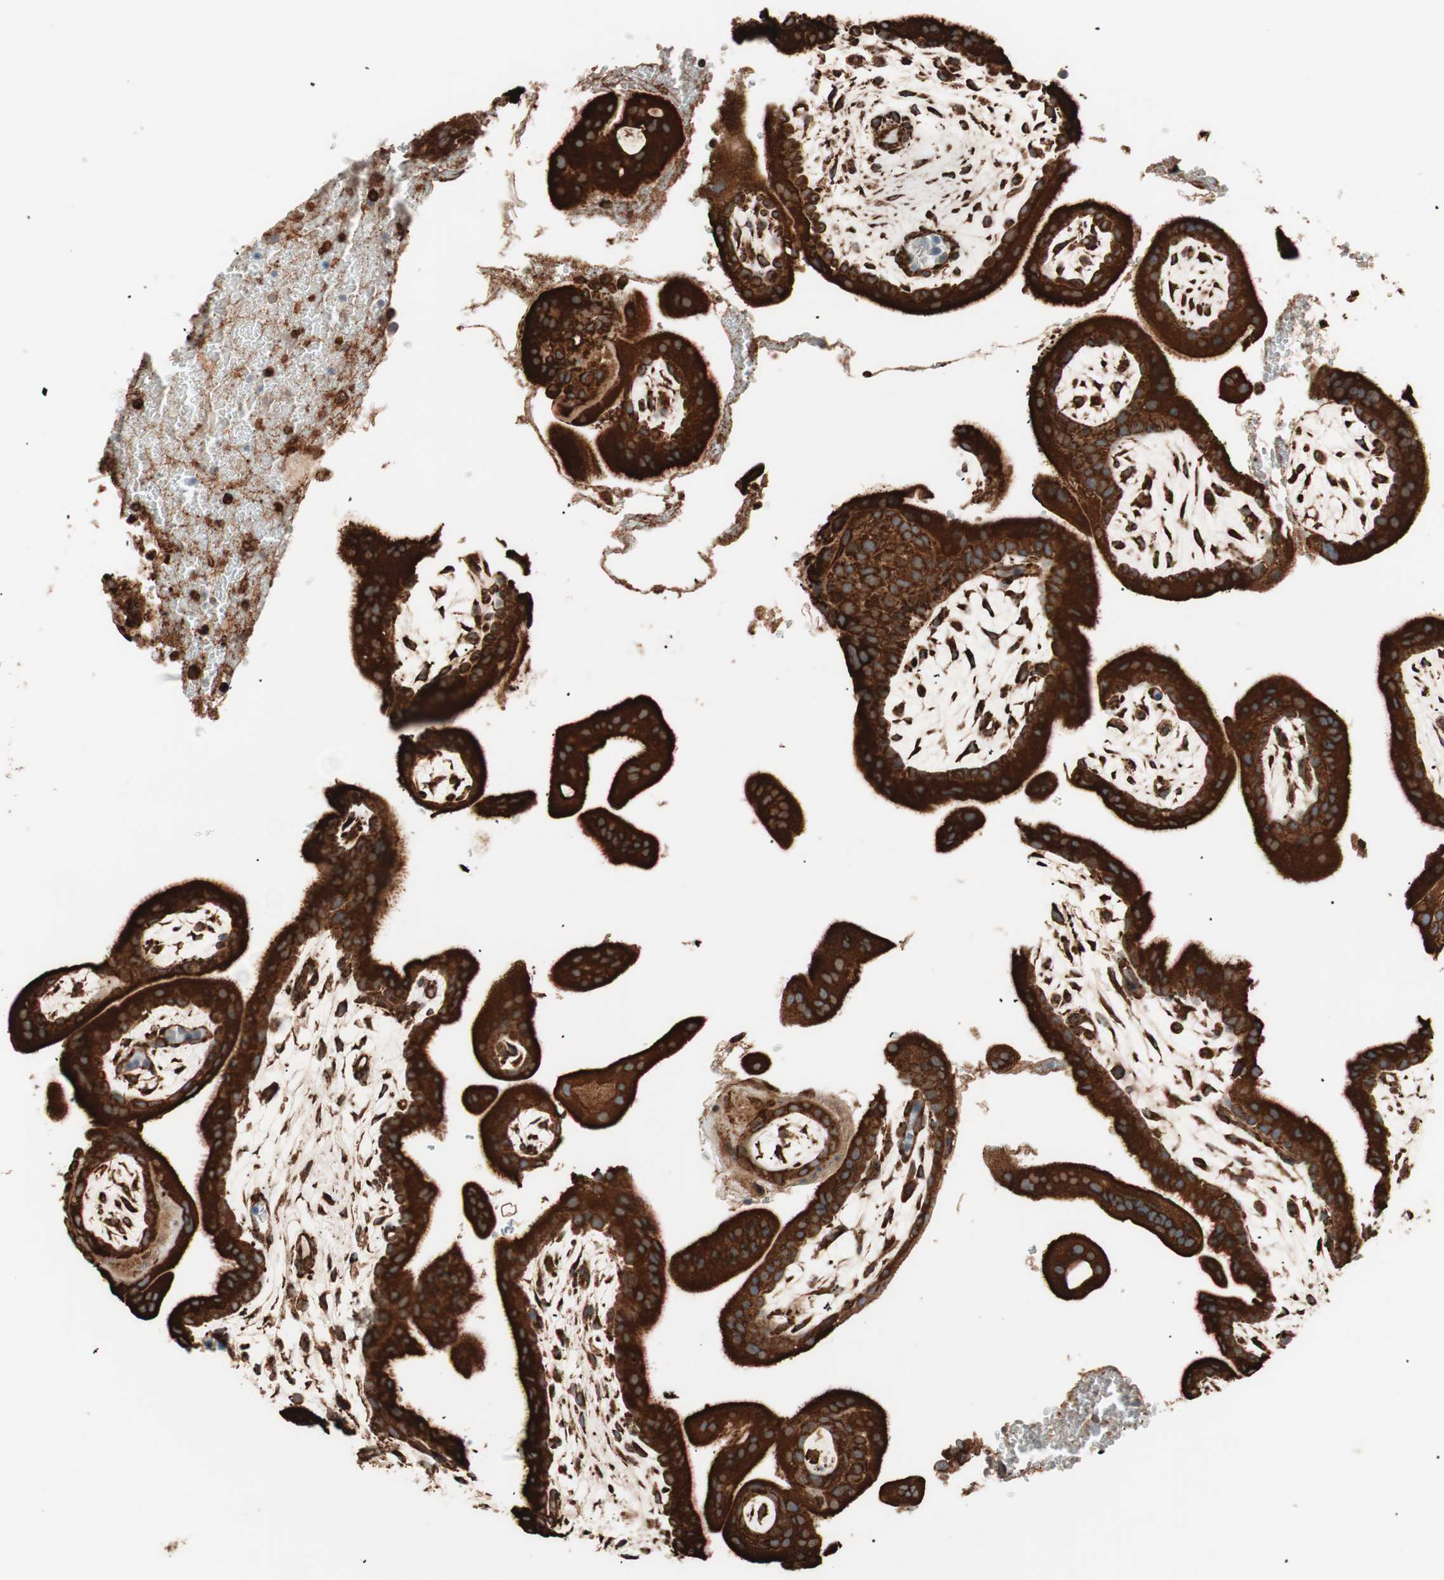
{"staining": {"intensity": "strong", "quantity": ">75%", "location": "cytoplasmic/membranous"}, "tissue": "placenta", "cell_type": "Trophoblastic cells", "image_type": "normal", "snomed": [{"axis": "morphology", "description": "Normal tissue, NOS"}, {"axis": "topography", "description": "Placenta"}], "caption": "Strong cytoplasmic/membranous staining is identified in approximately >75% of trophoblastic cells in normal placenta. (Brightfield microscopy of DAB IHC at high magnification).", "gene": "VEGFA", "patient": {"sex": "female", "age": 35}}